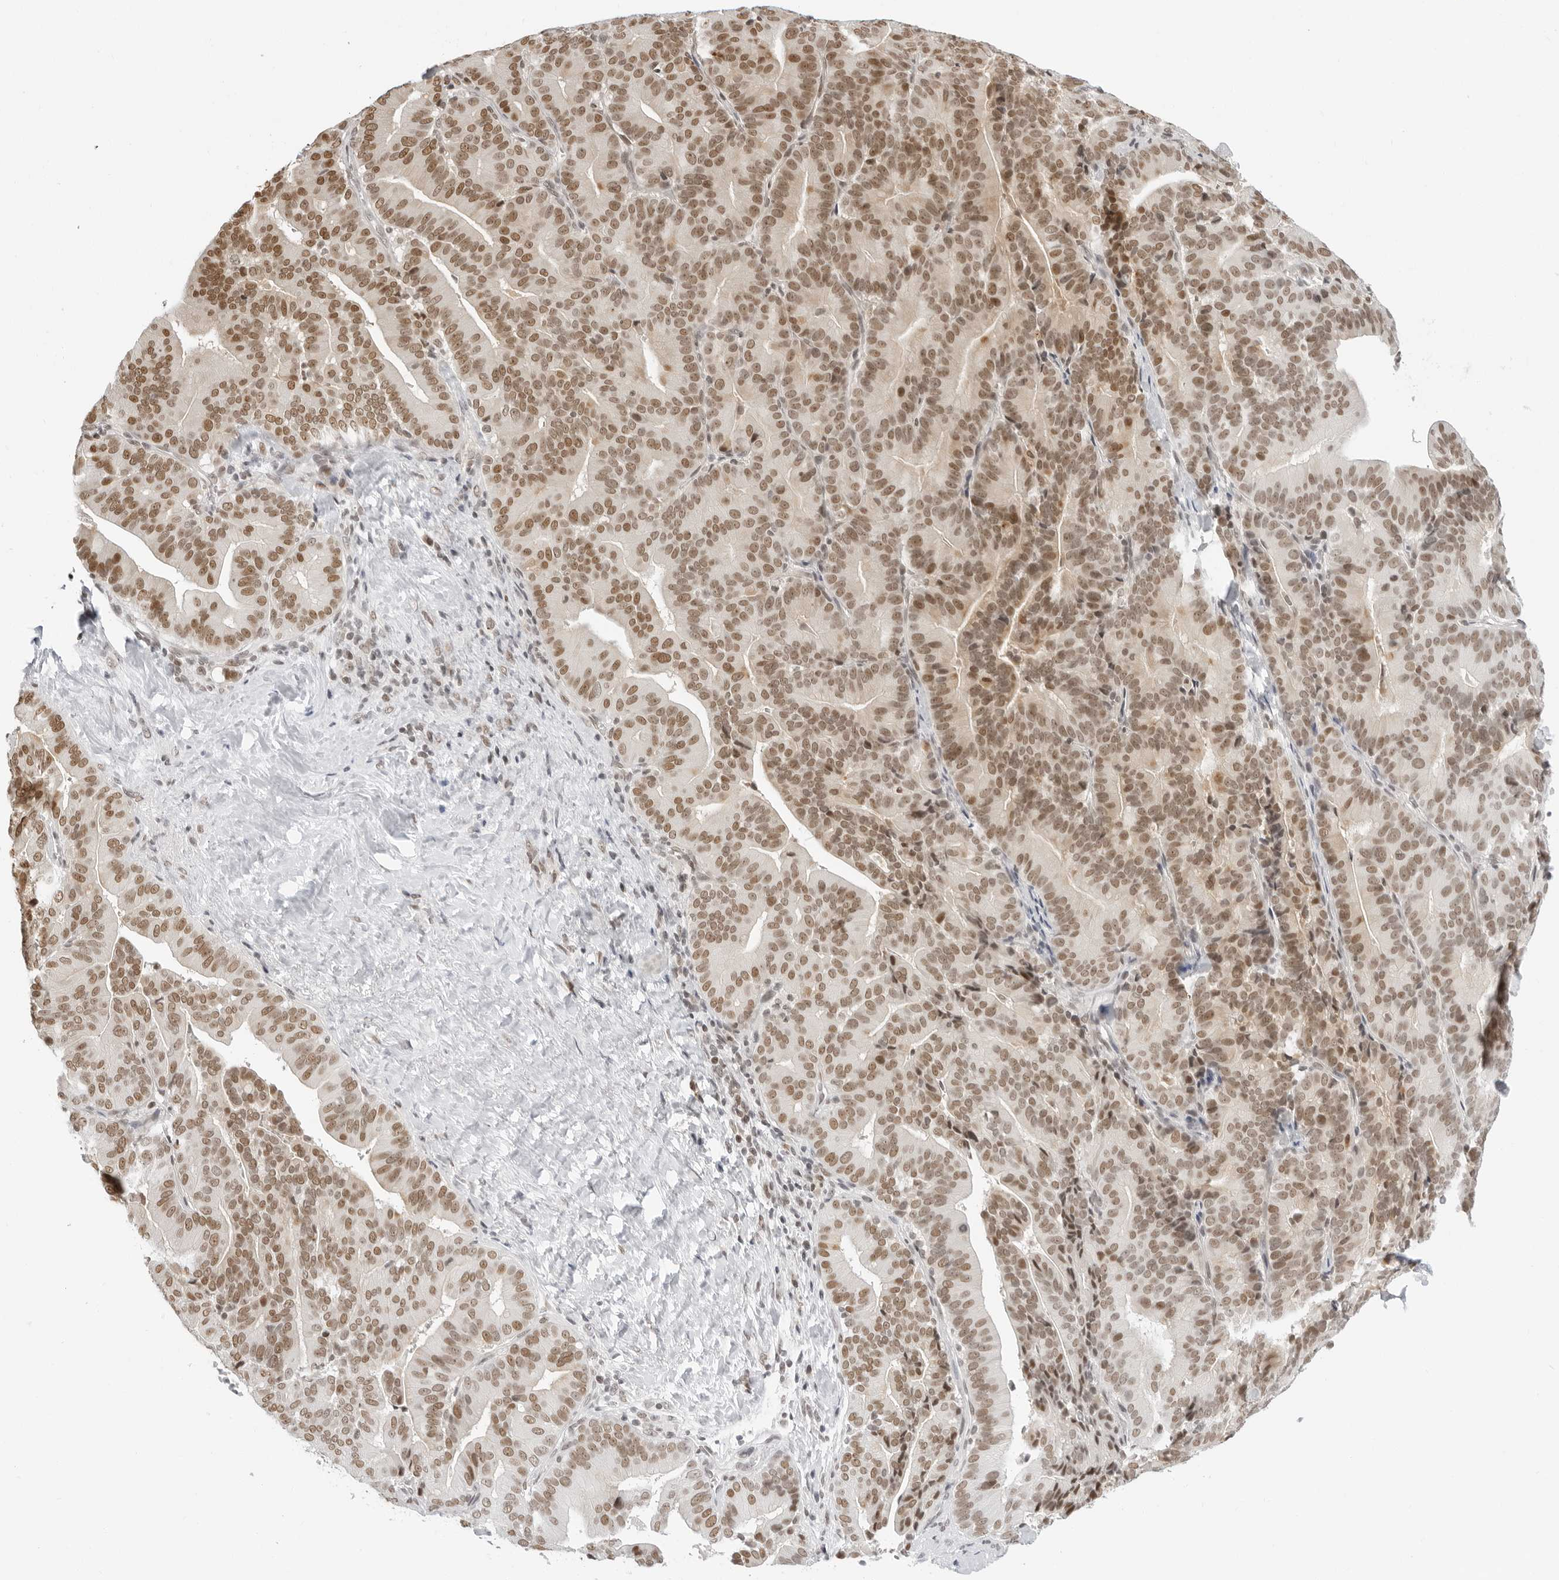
{"staining": {"intensity": "moderate", "quantity": ">75%", "location": "nuclear"}, "tissue": "liver cancer", "cell_type": "Tumor cells", "image_type": "cancer", "snomed": [{"axis": "morphology", "description": "Cholangiocarcinoma"}, {"axis": "topography", "description": "Liver"}], "caption": "Immunohistochemical staining of human liver cancer displays medium levels of moderate nuclear expression in approximately >75% of tumor cells. (Brightfield microscopy of DAB IHC at high magnification).", "gene": "MSH6", "patient": {"sex": "female", "age": 75}}